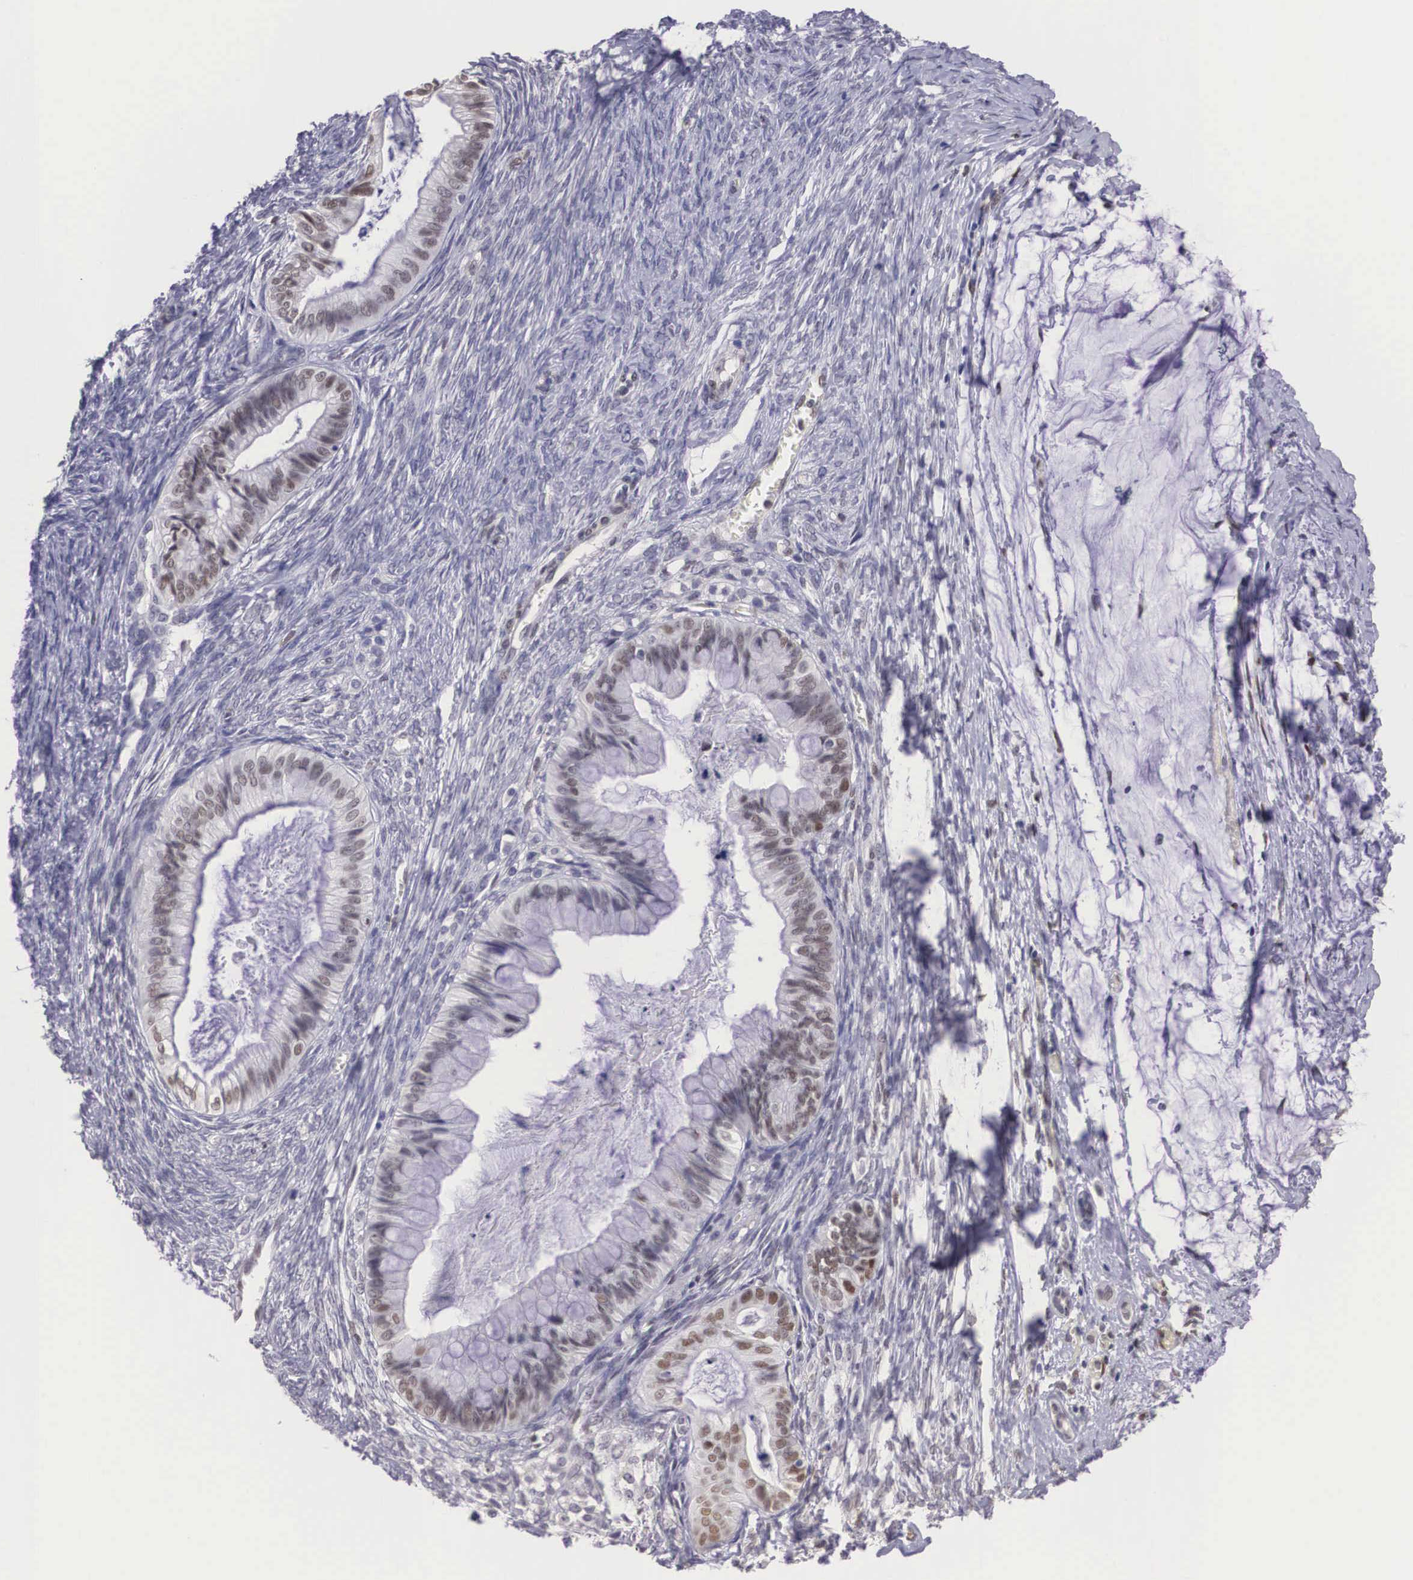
{"staining": {"intensity": "weak", "quantity": "25%-75%", "location": "nuclear"}, "tissue": "ovarian cancer", "cell_type": "Tumor cells", "image_type": "cancer", "snomed": [{"axis": "morphology", "description": "Cystadenocarcinoma, mucinous, NOS"}, {"axis": "topography", "description": "Ovary"}], "caption": "Immunohistochemistry (DAB) staining of ovarian cancer demonstrates weak nuclear protein expression in approximately 25%-75% of tumor cells.", "gene": "ETV6", "patient": {"sex": "female", "age": 57}}